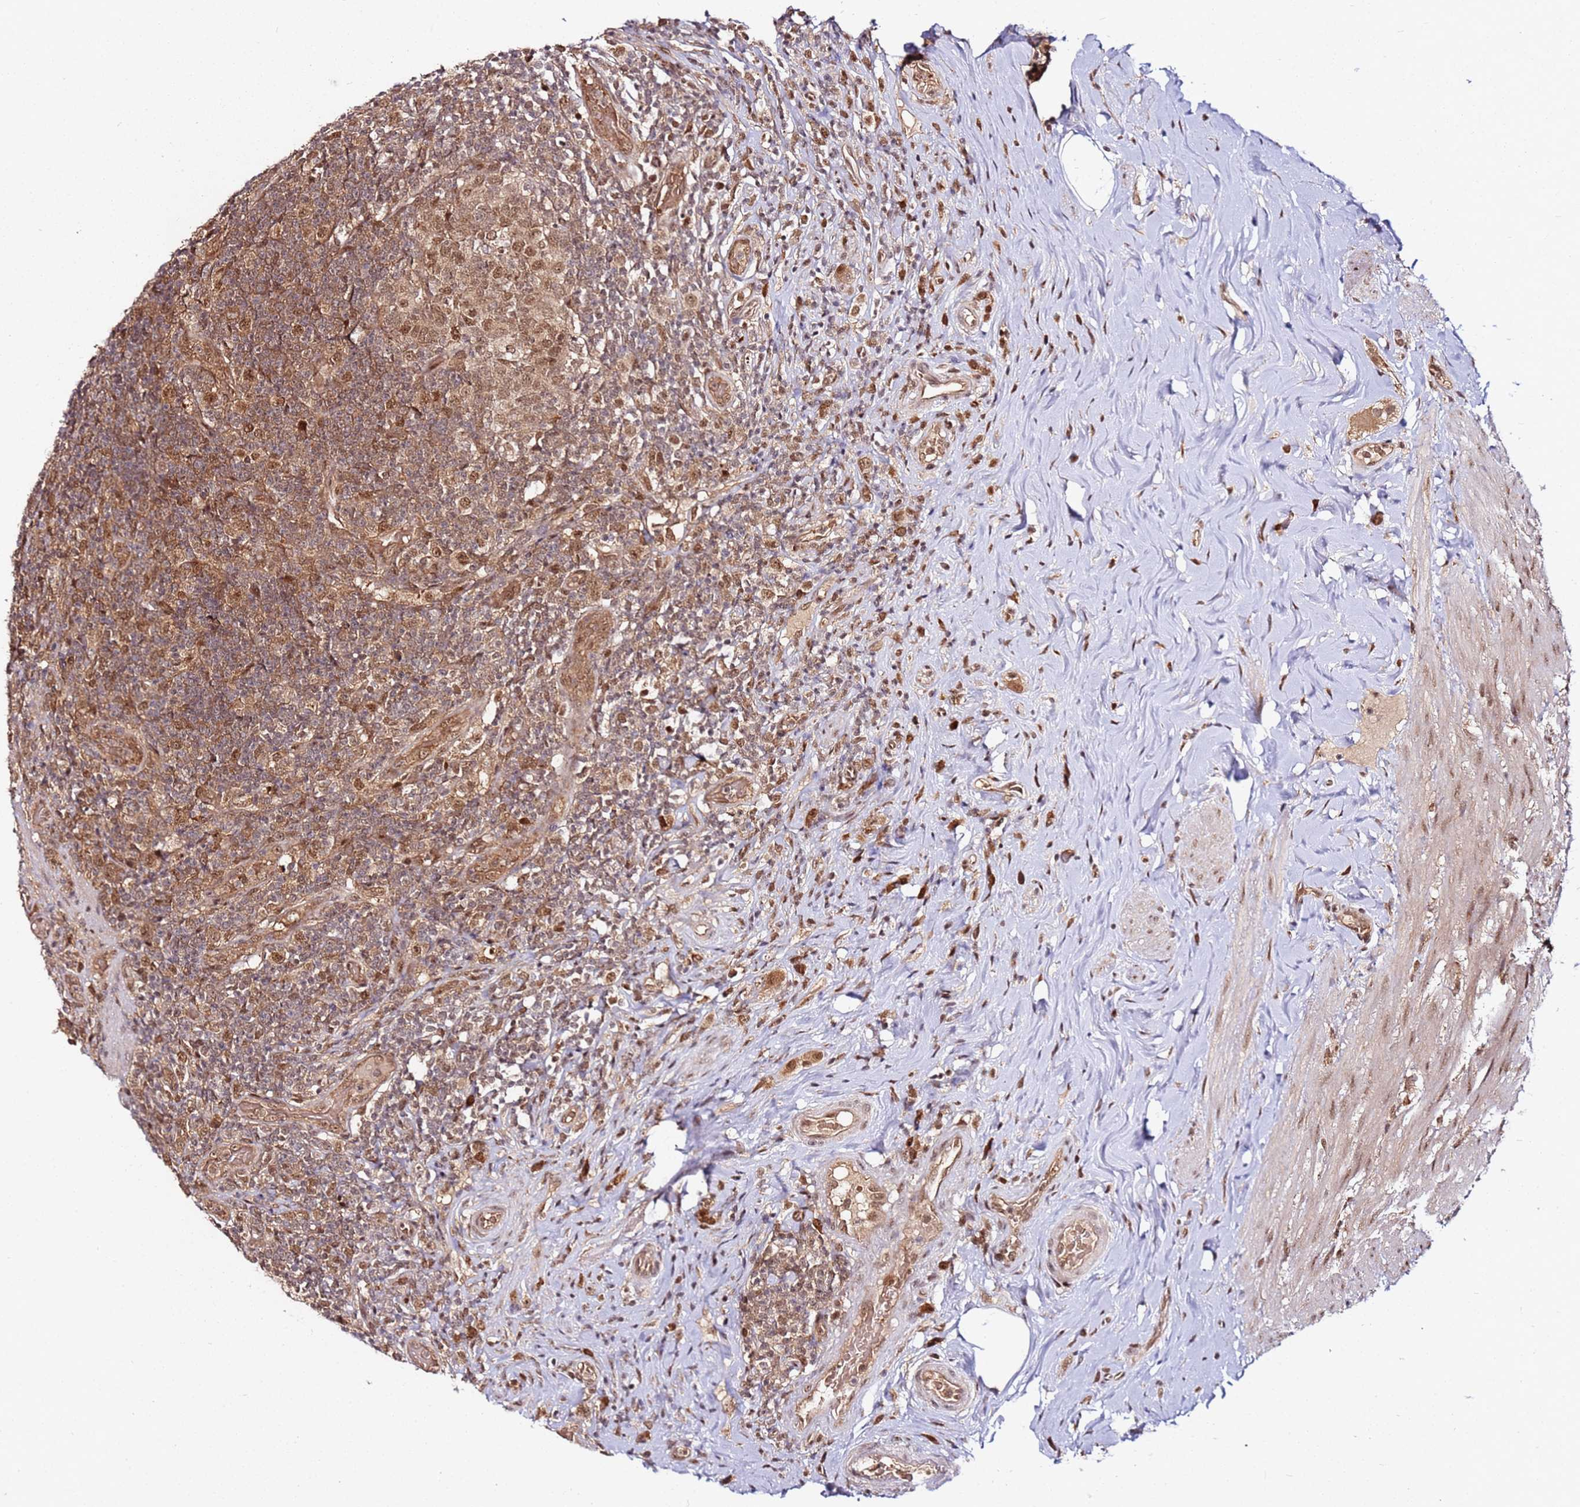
{"staining": {"intensity": "moderate", "quantity": ">75%", "location": "cytoplasmic/membranous,nuclear"}, "tissue": "appendix", "cell_type": "Glandular cells", "image_type": "normal", "snomed": [{"axis": "morphology", "description": "Normal tissue, NOS"}, {"axis": "topography", "description": "Appendix"}], "caption": "An IHC photomicrograph of benign tissue is shown. Protein staining in brown highlights moderate cytoplasmic/membranous,nuclear positivity in appendix within glandular cells. The protein is shown in brown color, while the nuclei are stained blue.", "gene": "RGS18", "patient": {"sex": "female", "age": 43}}